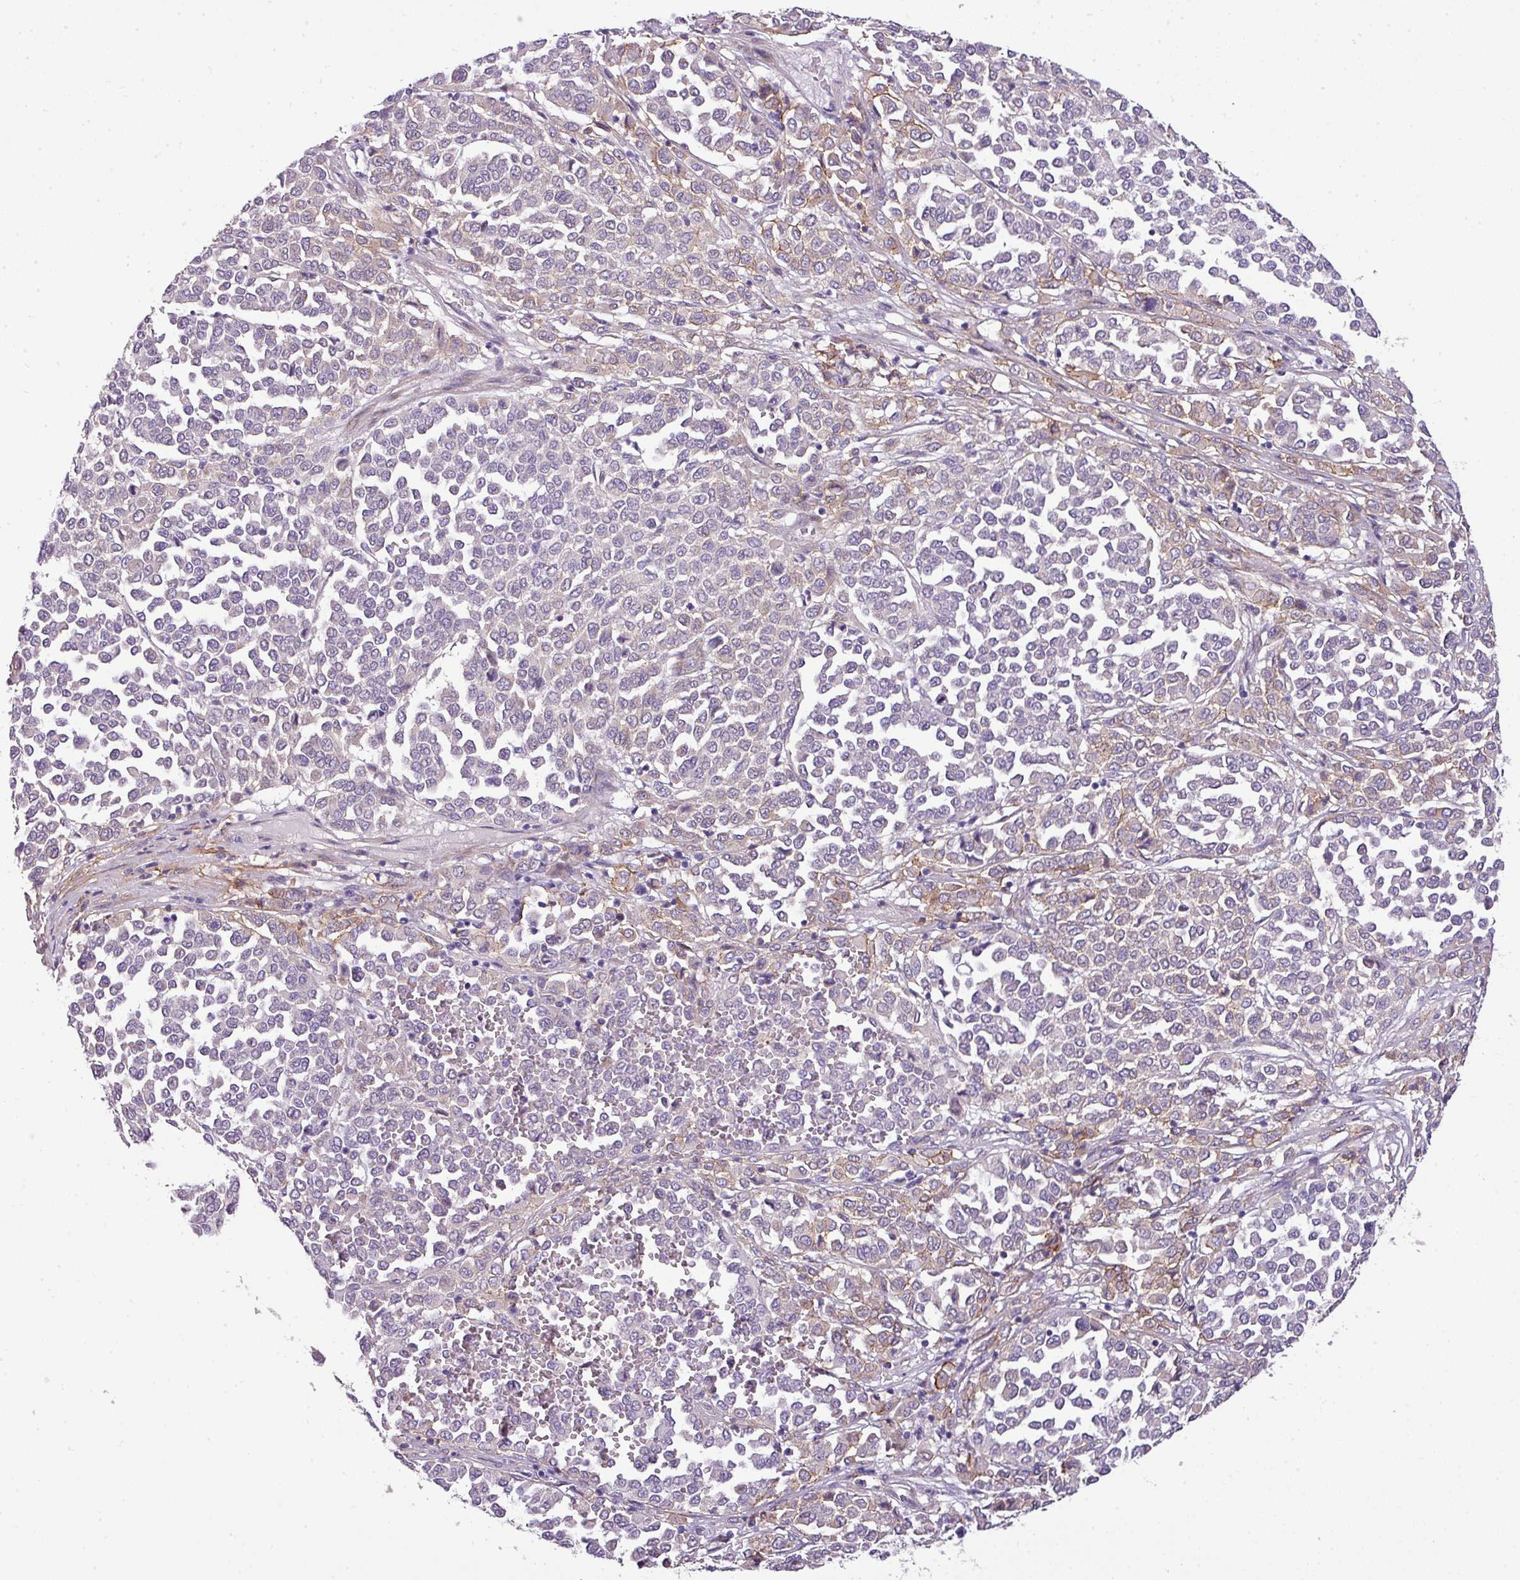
{"staining": {"intensity": "moderate", "quantity": "<25%", "location": "cytoplasmic/membranous"}, "tissue": "melanoma", "cell_type": "Tumor cells", "image_type": "cancer", "snomed": [{"axis": "morphology", "description": "Malignant melanoma, Metastatic site"}, {"axis": "topography", "description": "Pancreas"}], "caption": "Protein staining displays moderate cytoplasmic/membranous staining in approximately <25% of tumor cells in malignant melanoma (metastatic site).", "gene": "PARD6G", "patient": {"sex": "female", "age": 30}}